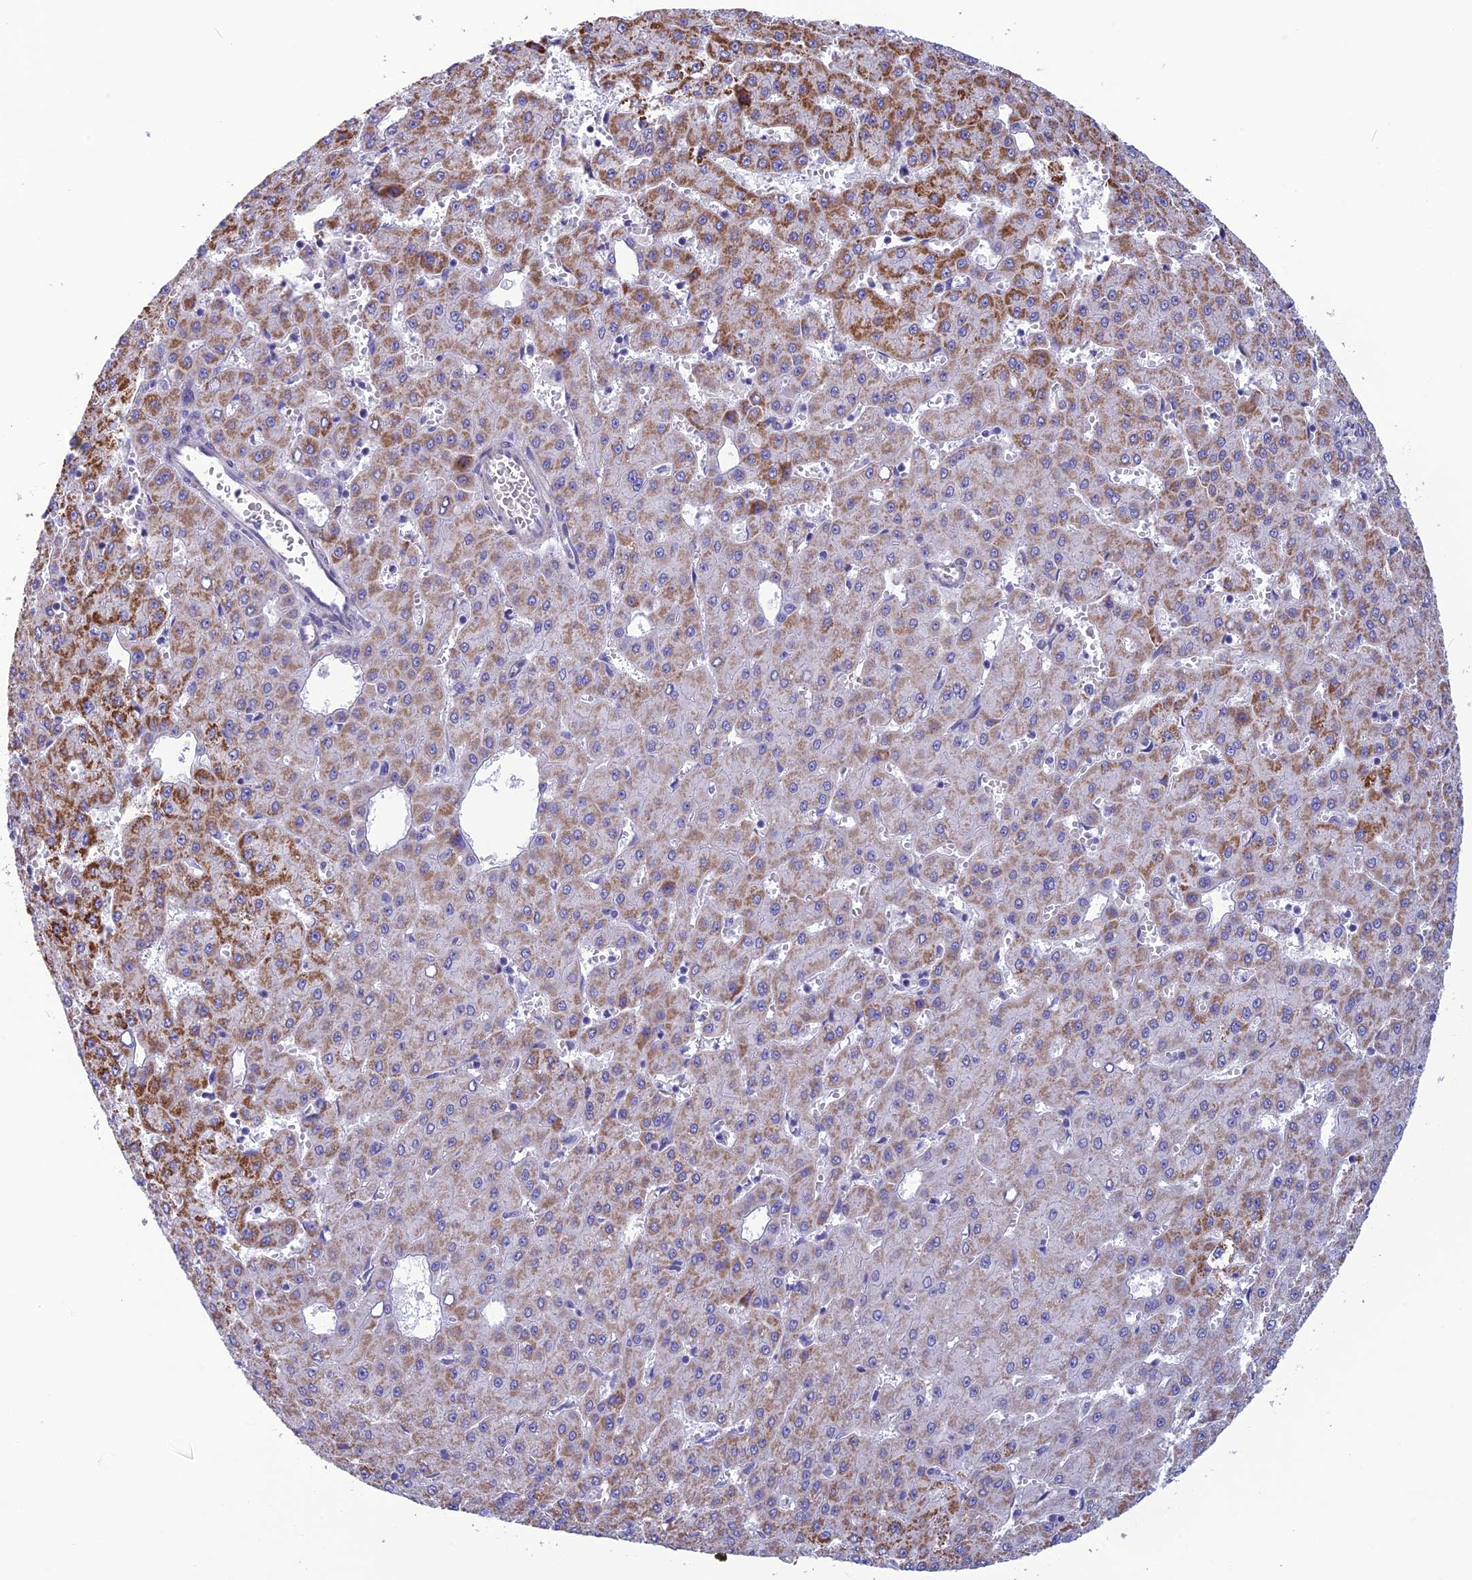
{"staining": {"intensity": "moderate", "quantity": ">75%", "location": "cytoplasmic/membranous"}, "tissue": "liver cancer", "cell_type": "Tumor cells", "image_type": "cancer", "snomed": [{"axis": "morphology", "description": "Carcinoma, Hepatocellular, NOS"}, {"axis": "topography", "description": "Liver"}], "caption": "Moderate cytoplasmic/membranous protein staining is appreciated in about >75% of tumor cells in liver cancer.", "gene": "POMGNT1", "patient": {"sex": "male", "age": 47}}